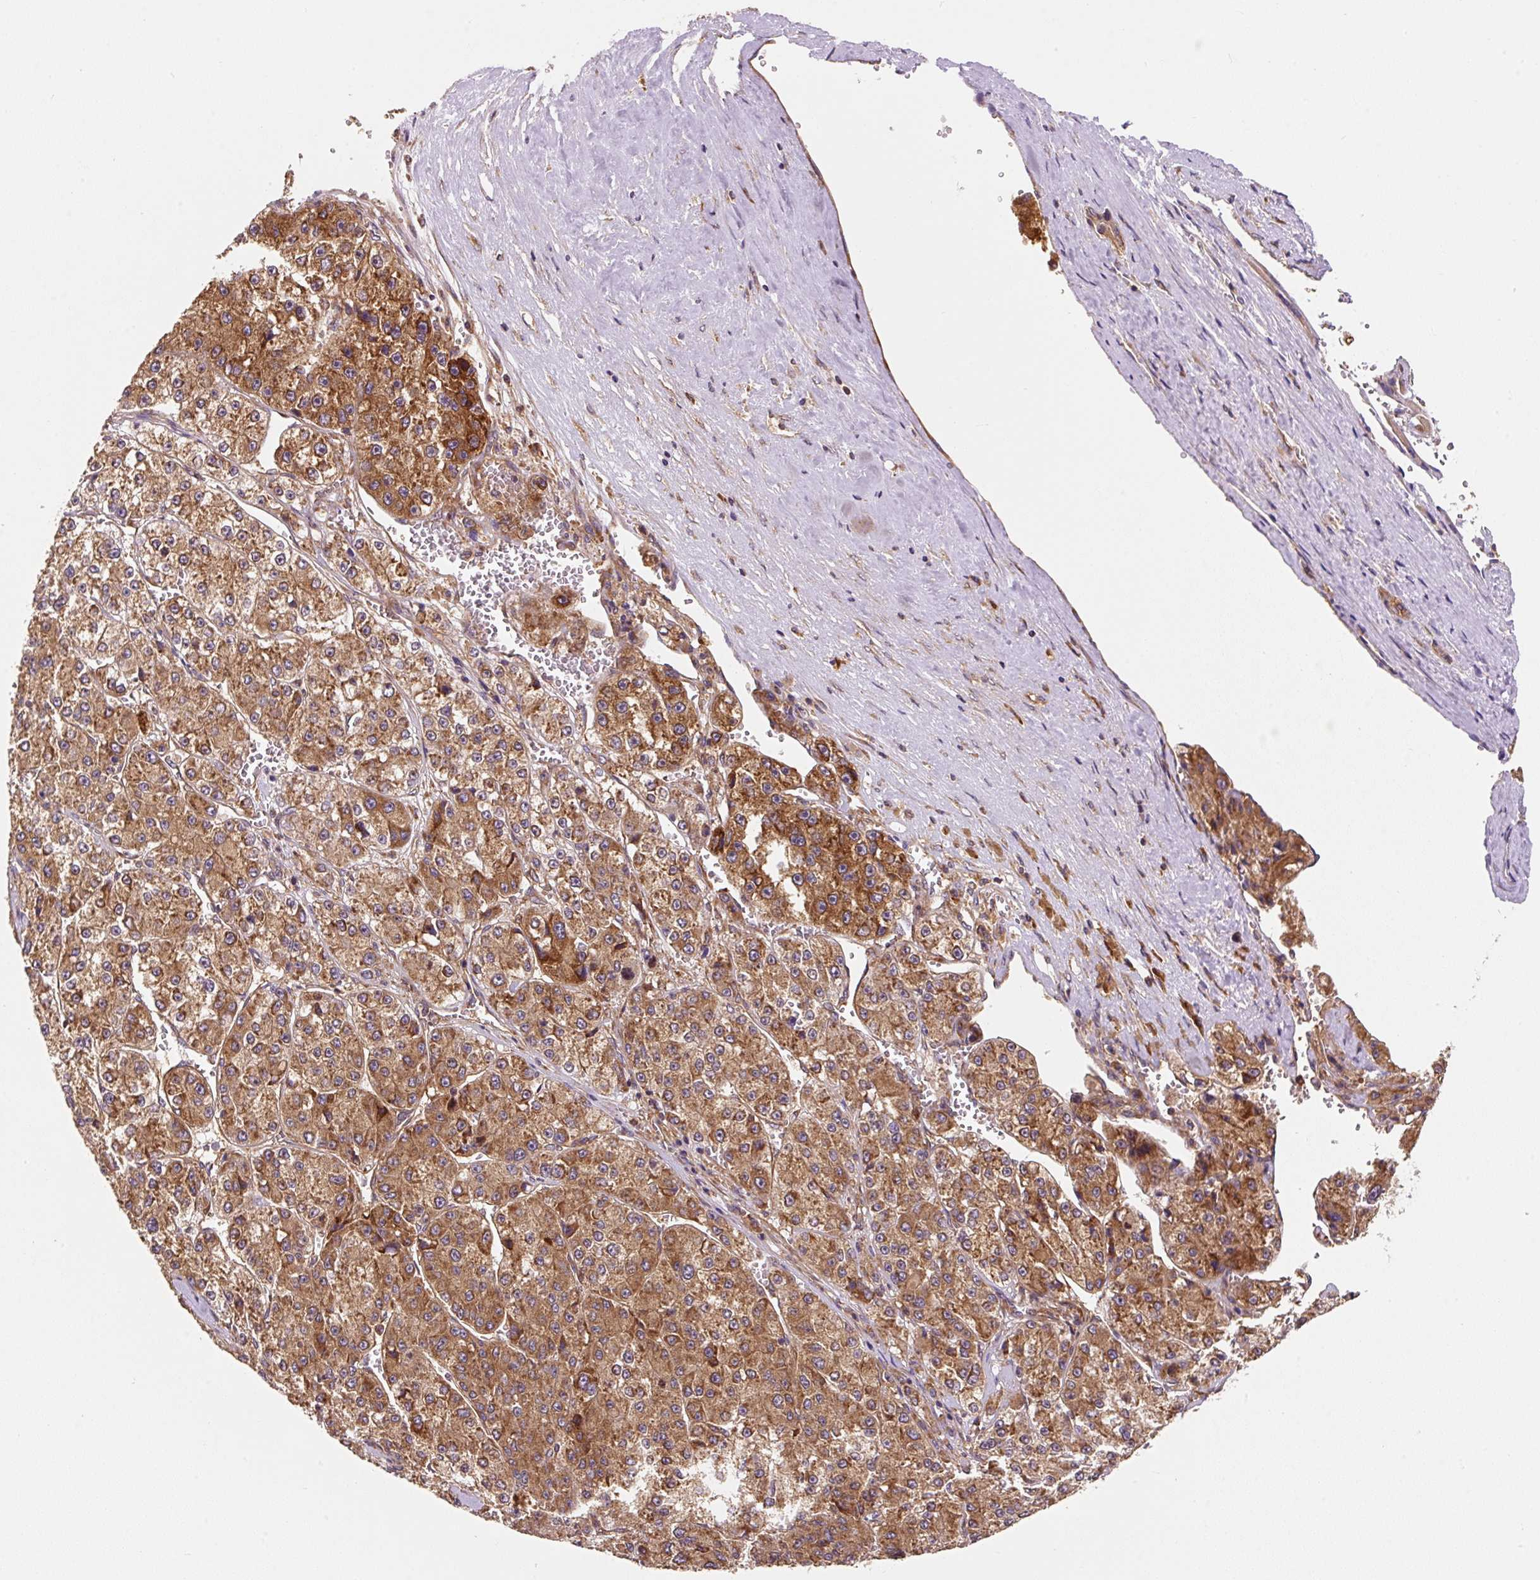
{"staining": {"intensity": "moderate", "quantity": ">75%", "location": "cytoplasmic/membranous"}, "tissue": "liver cancer", "cell_type": "Tumor cells", "image_type": "cancer", "snomed": [{"axis": "morphology", "description": "Carcinoma, Hepatocellular, NOS"}, {"axis": "topography", "description": "Liver"}], "caption": "Protein staining of liver cancer (hepatocellular carcinoma) tissue demonstrates moderate cytoplasmic/membranous positivity in approximately >75% of tumor cells. (DAB (3,3'-diaminobenzidine) IHC with brightfield microscopy, high magnification).", "gene": "EIF2S2", "patient": {"sex": "female", "age": 73}}